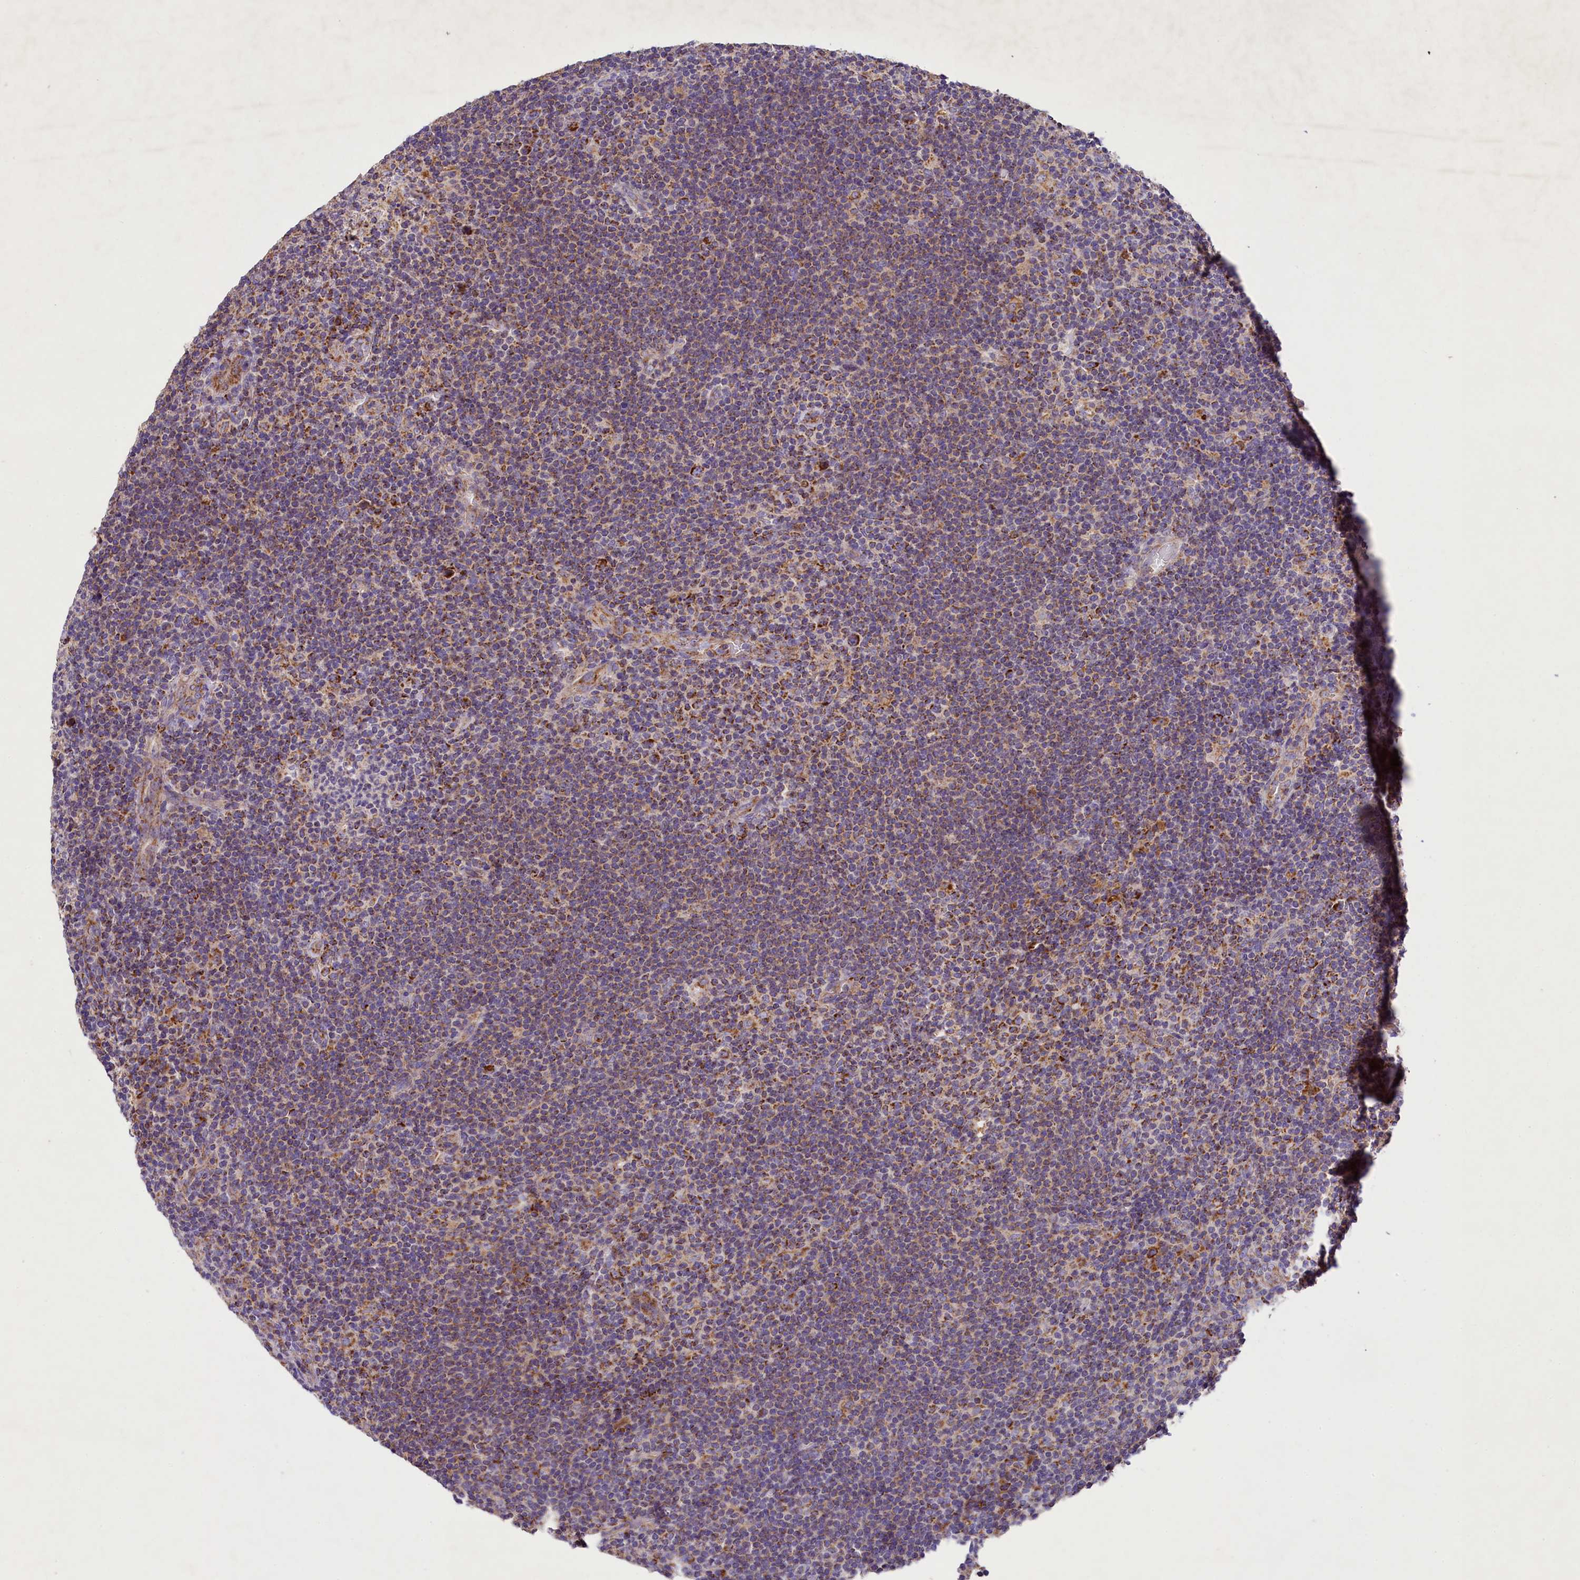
{"staining": {"intensity": "moderate", "quantity": "25%-75%", "location": "cytoplasmic/membranous"}, "tissue": "lymphoma", "cell_type": "Tumor cells", "image_type": "cancer", "snomed": [{"axis": "morphology", "description": "Hodgkin's disease, NOS"}, {"axis": "topography", "description": "Lymph node"}], "caption": "Protein analysis of Hodgkin's disease tissue shows moderate cytoplasmic/membranous staining in about 25%-75% of tumor cells.", "gene": "PMPCB", "patient": {"sex": "female", "age": 57}}